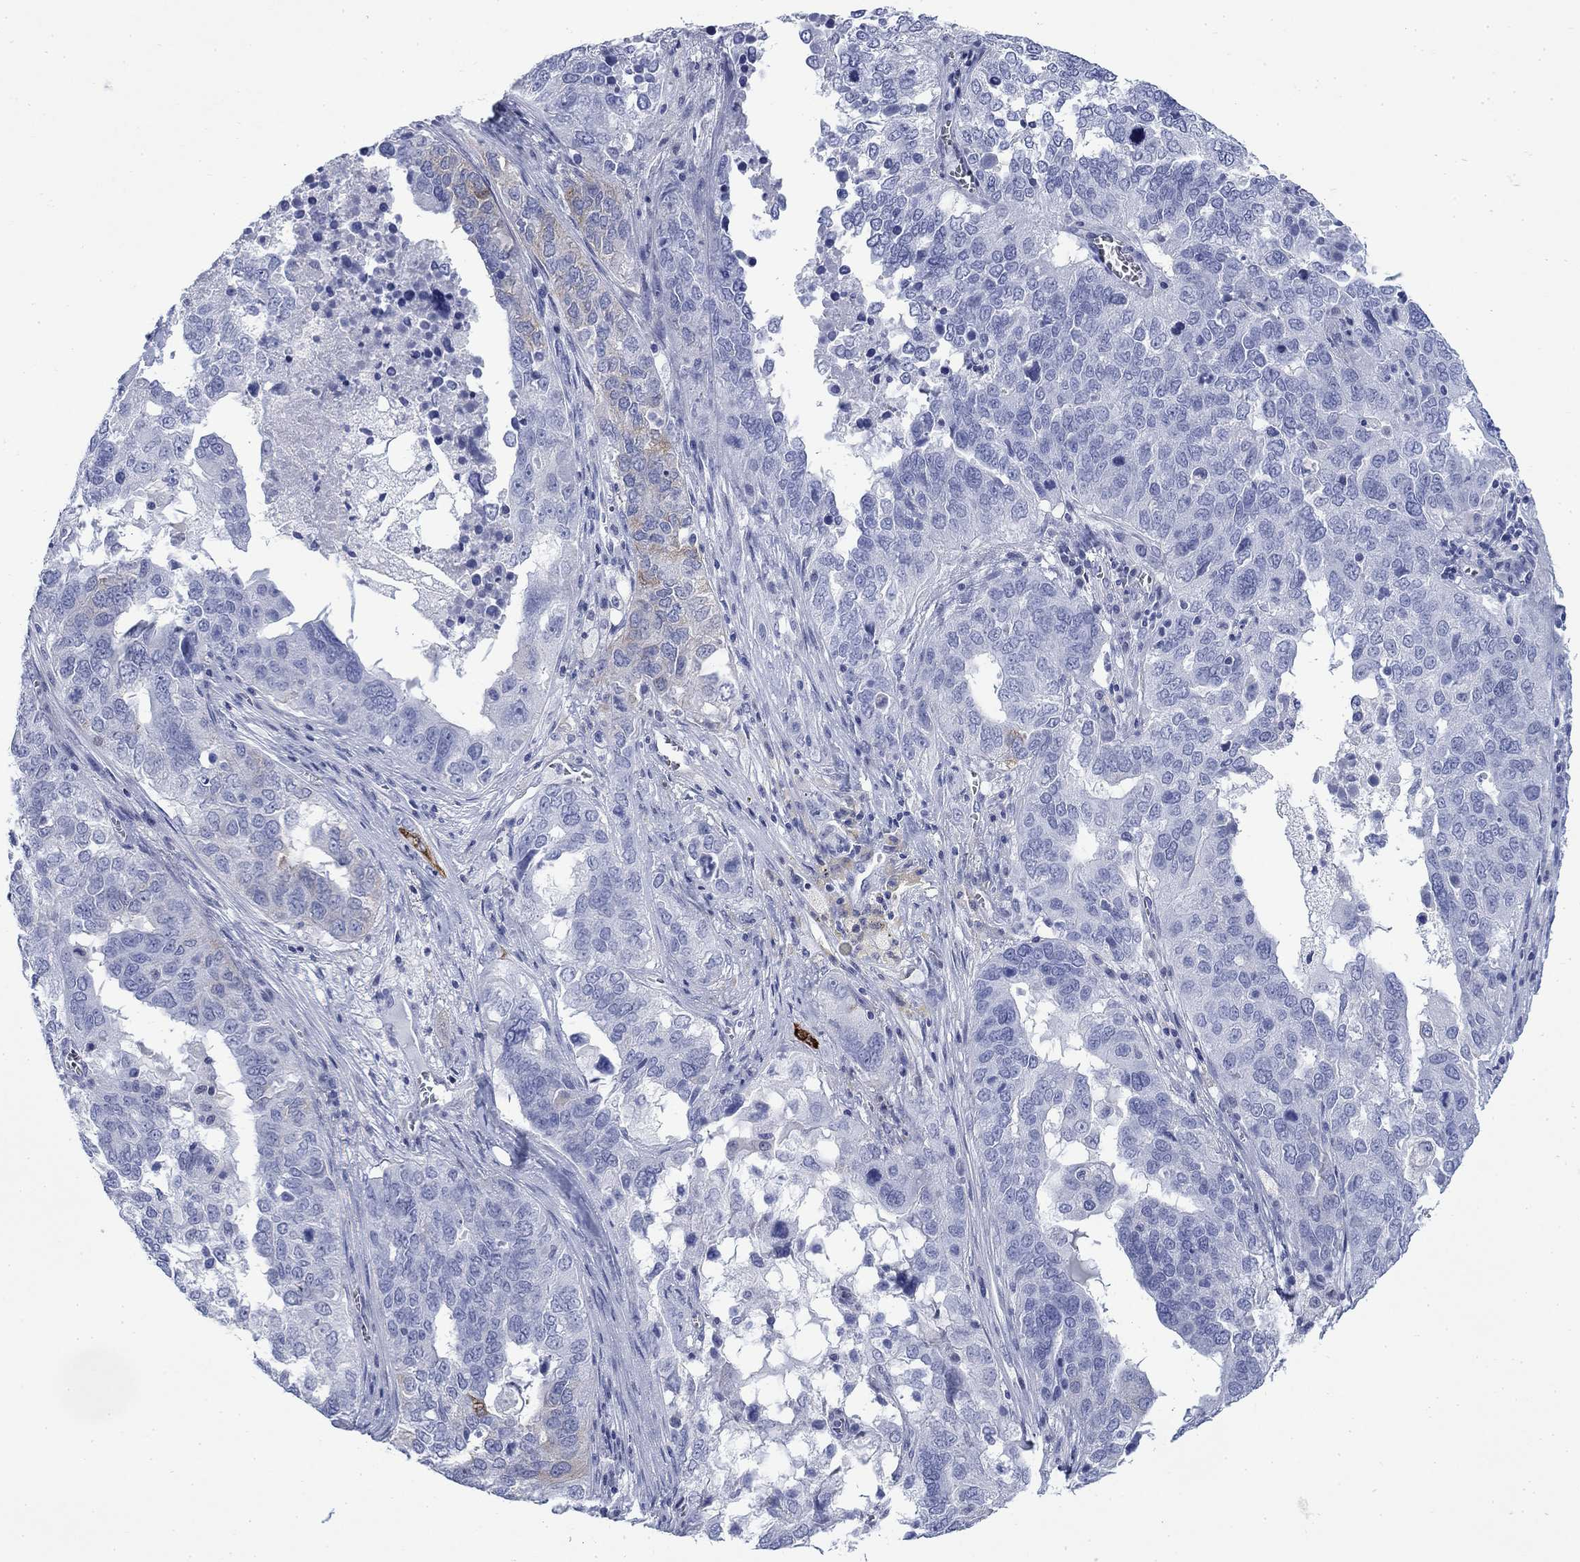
{"staining": {"intensity": "strong", "quantity": "<25%", "location": "cytoplasmic/membranous"}, "tissue": "ovarian cancer", "cell_type": "Tumor cells", "image_type": "cancer", "snomed": [{"axis": "morphology", "description": "Carcinoma, endometroid"}, {"axis": "topography", "description": "Soft tissue"}, {"axis": "topography", "description": "Ovary"}], "caption": "About <25% of tumor cells in ovarian endometroid carcinoma reveal strong cytoplasmic/membranous protein expression as visualized by brown immunohistochemical staining.", "gene": "IGF2BP3", "patient": {"sex": "female", "age": 52}}